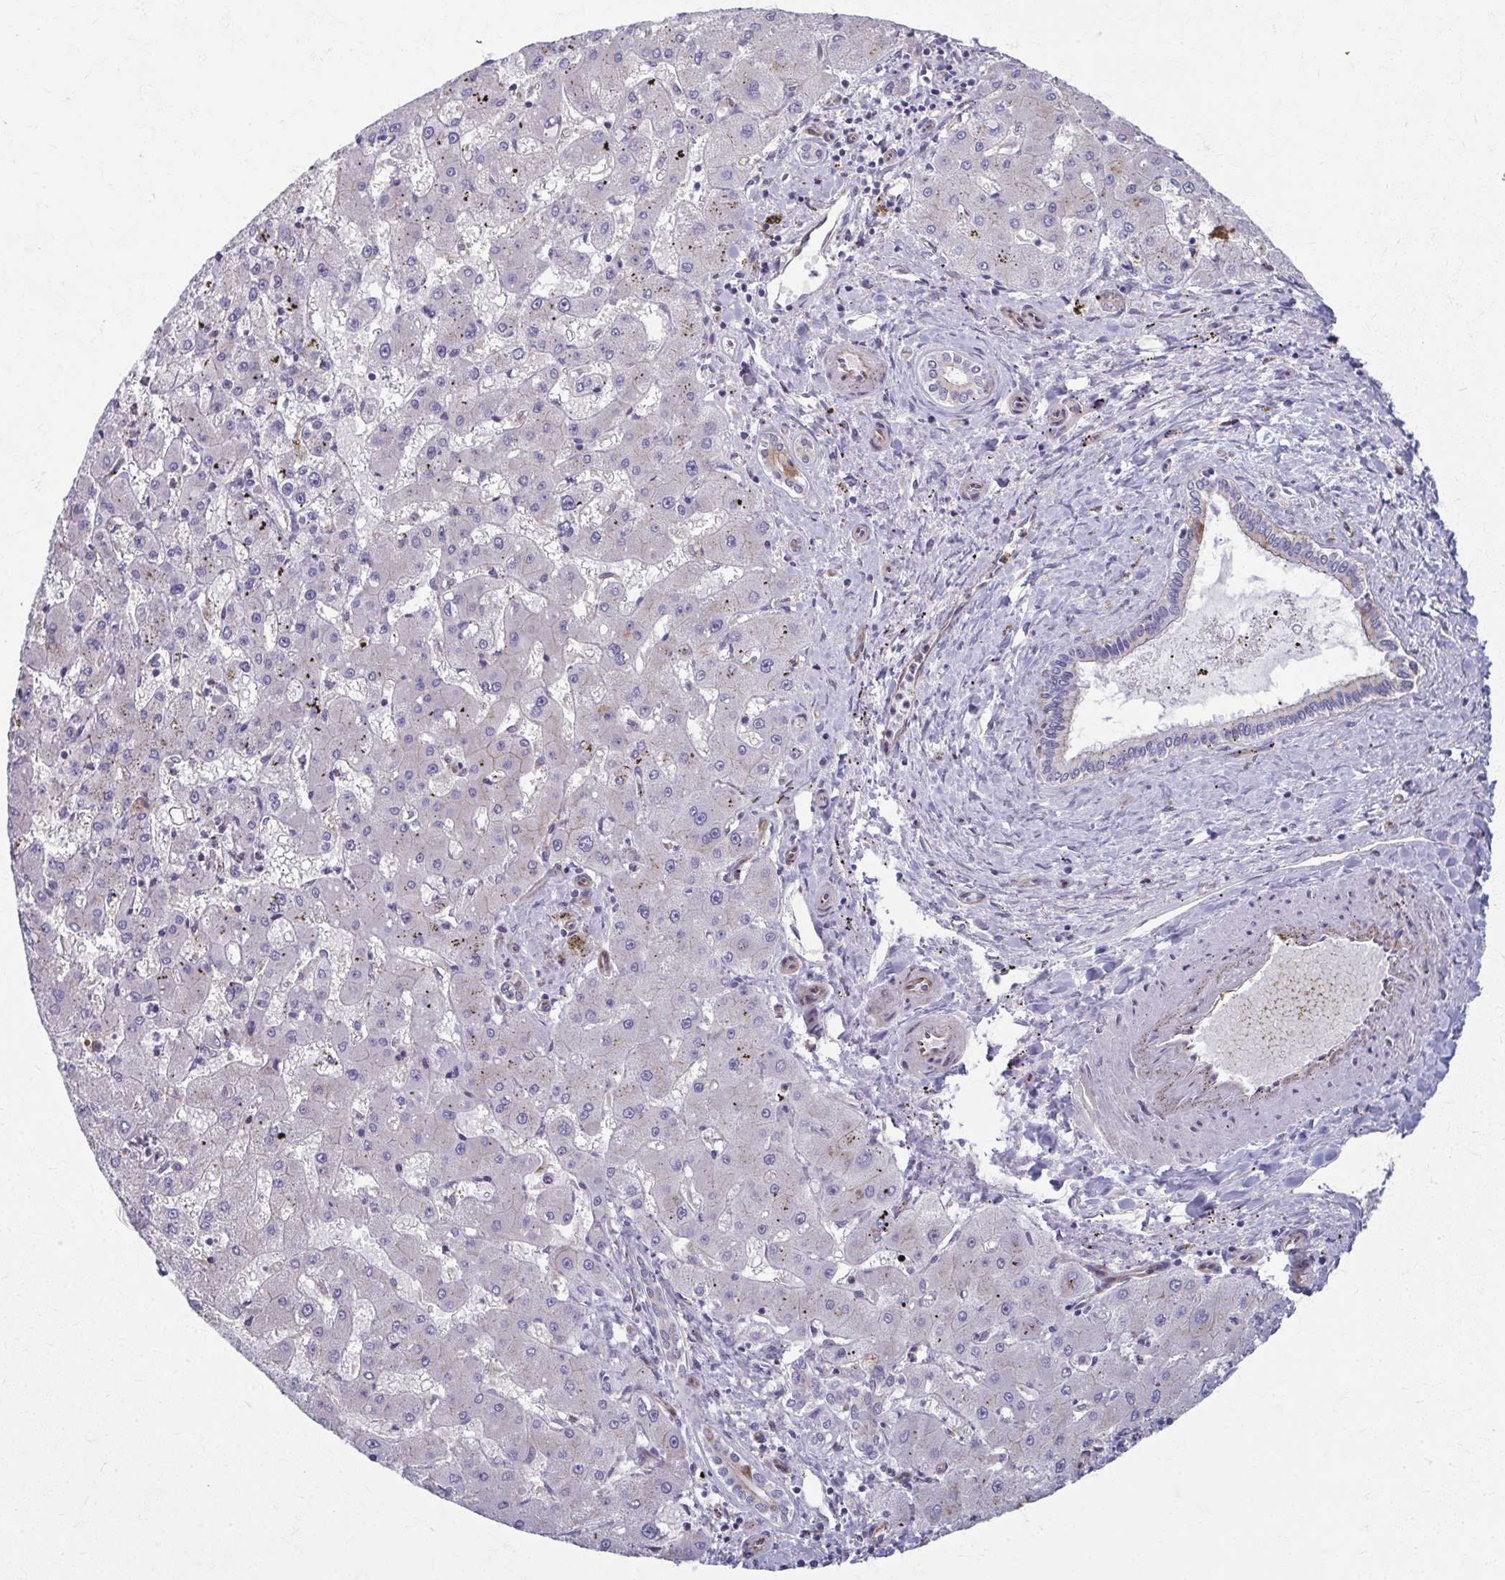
{"staining": {"intensity": "negative", "quantity": "none", "location": "none"}, "tissue": "liver cancer", "cell_type": "Tumor cells", "image_type": "cancer", "snomed": [{"axis": "morphology", "description": "Carcinoma, Hepatocellular, NOS"}, {"axis": "topography", "description": "Liver"}], "caption": "Histopathology image shows no protein positivity in tumor cells of hepatocellular carcinoma (liver) tissue.", "gene": "EID2B", "patient": {"sex": "male", "age": 67}}